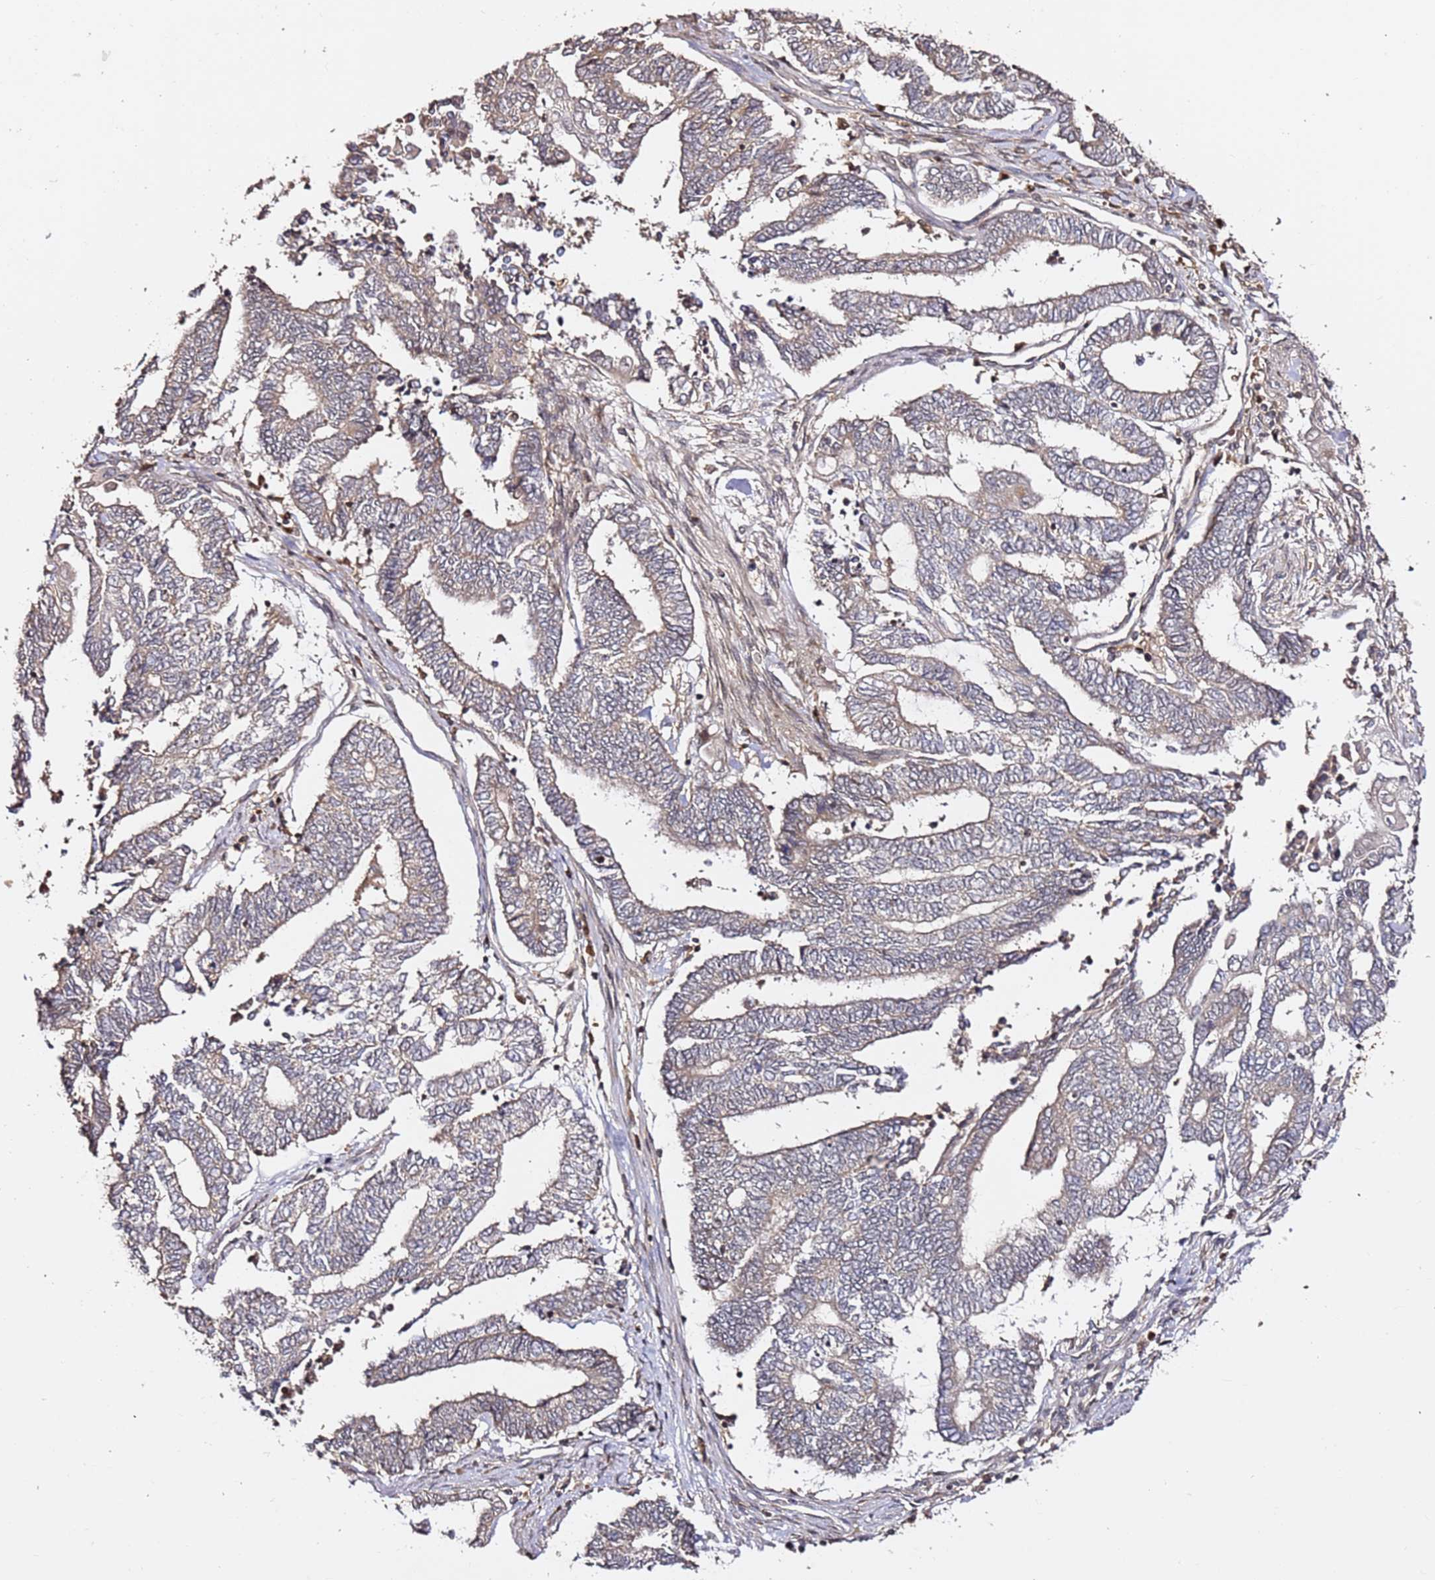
{"staining": {"intensity": "weak", "quantity": "<25%", "location": "cytoplasmic/membranous"}, "tissue": "endometrial cancer", "cell_type": "Tumor cells", "image_type": "cancer", "snomed": [{"axis": "morphology", "description": "Adenocarcinoma, NOS"}, {"axis": "topography", "description": "Uterus"}, {"axis": "topography", "description": "Endometrium"}], "caption": "Tumor cells are negative for brown protein staining in endometrial adenocarcinoma. Brightfield microscopy of IHC stained with DAB (brown) and hematoxylin (blue), captured at high magnification.", "gene": "OR5V1", "patient": {"sex": "female", "age": 70}}